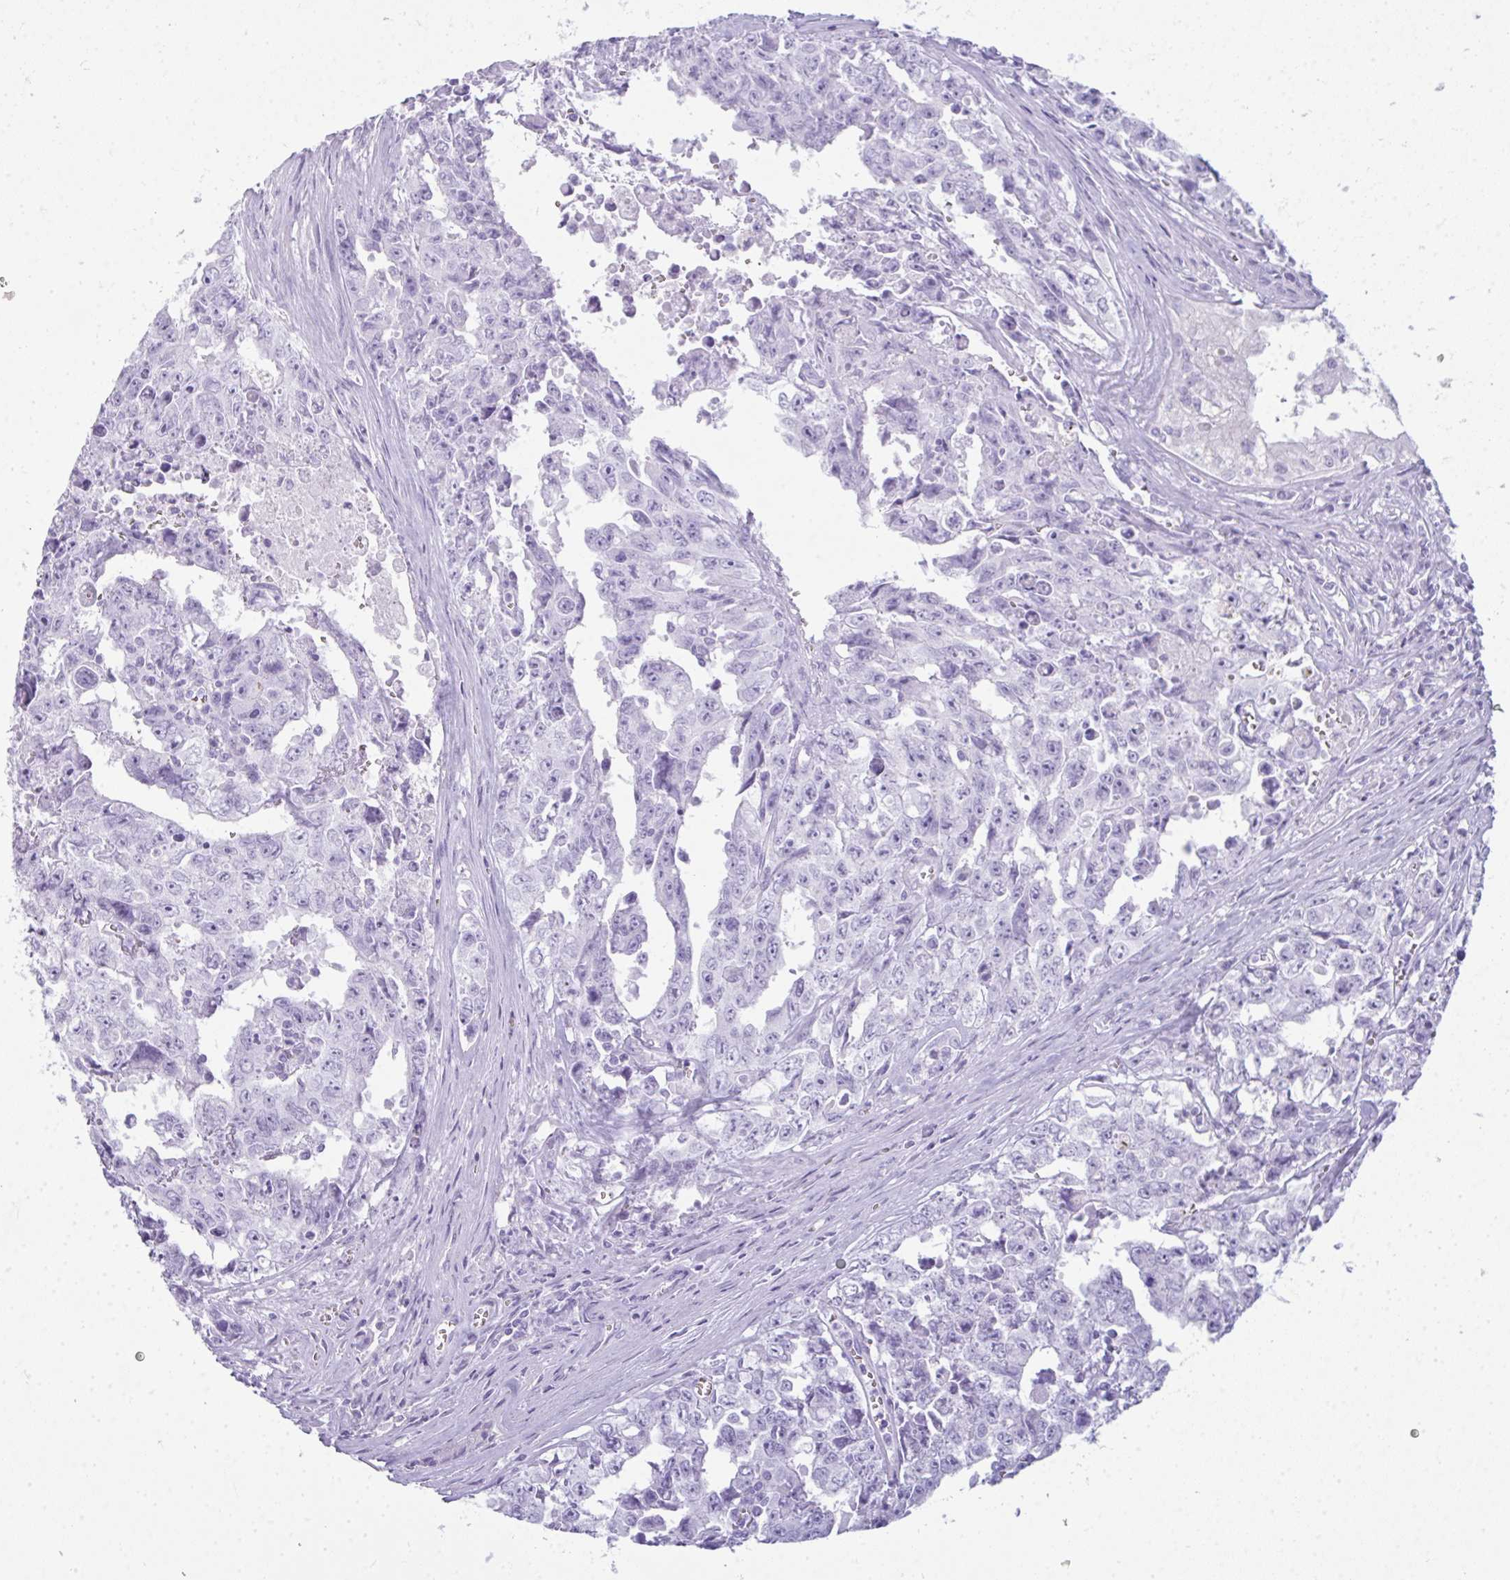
{"staining": {"intensity": "negative", "quantity": "none", "location": "none"}, "tissue": "testis cancer", "cell_type": "Tumor cells", "image_type": "cancer", "snomed": [{"axis": "morphology", "description": "Carcinoma, Embryonal, NOS"}, {"axis": "topography", "description": "Testis"}], "caption": "This photomicrograph is of embryonal carcinoma (testis) stained with immunohistochemistry to label a protein in brown with the nuclei are counter-stained blue. There is no positivity in tumor cells. The staining was performed using DAB to visualize the protein expression in brown, while the nuclei were stained in blue with hematoxylin (Magnification: 20x).", "gene": "RASL10A", "patient": {"sex": "male", "age": 24}}